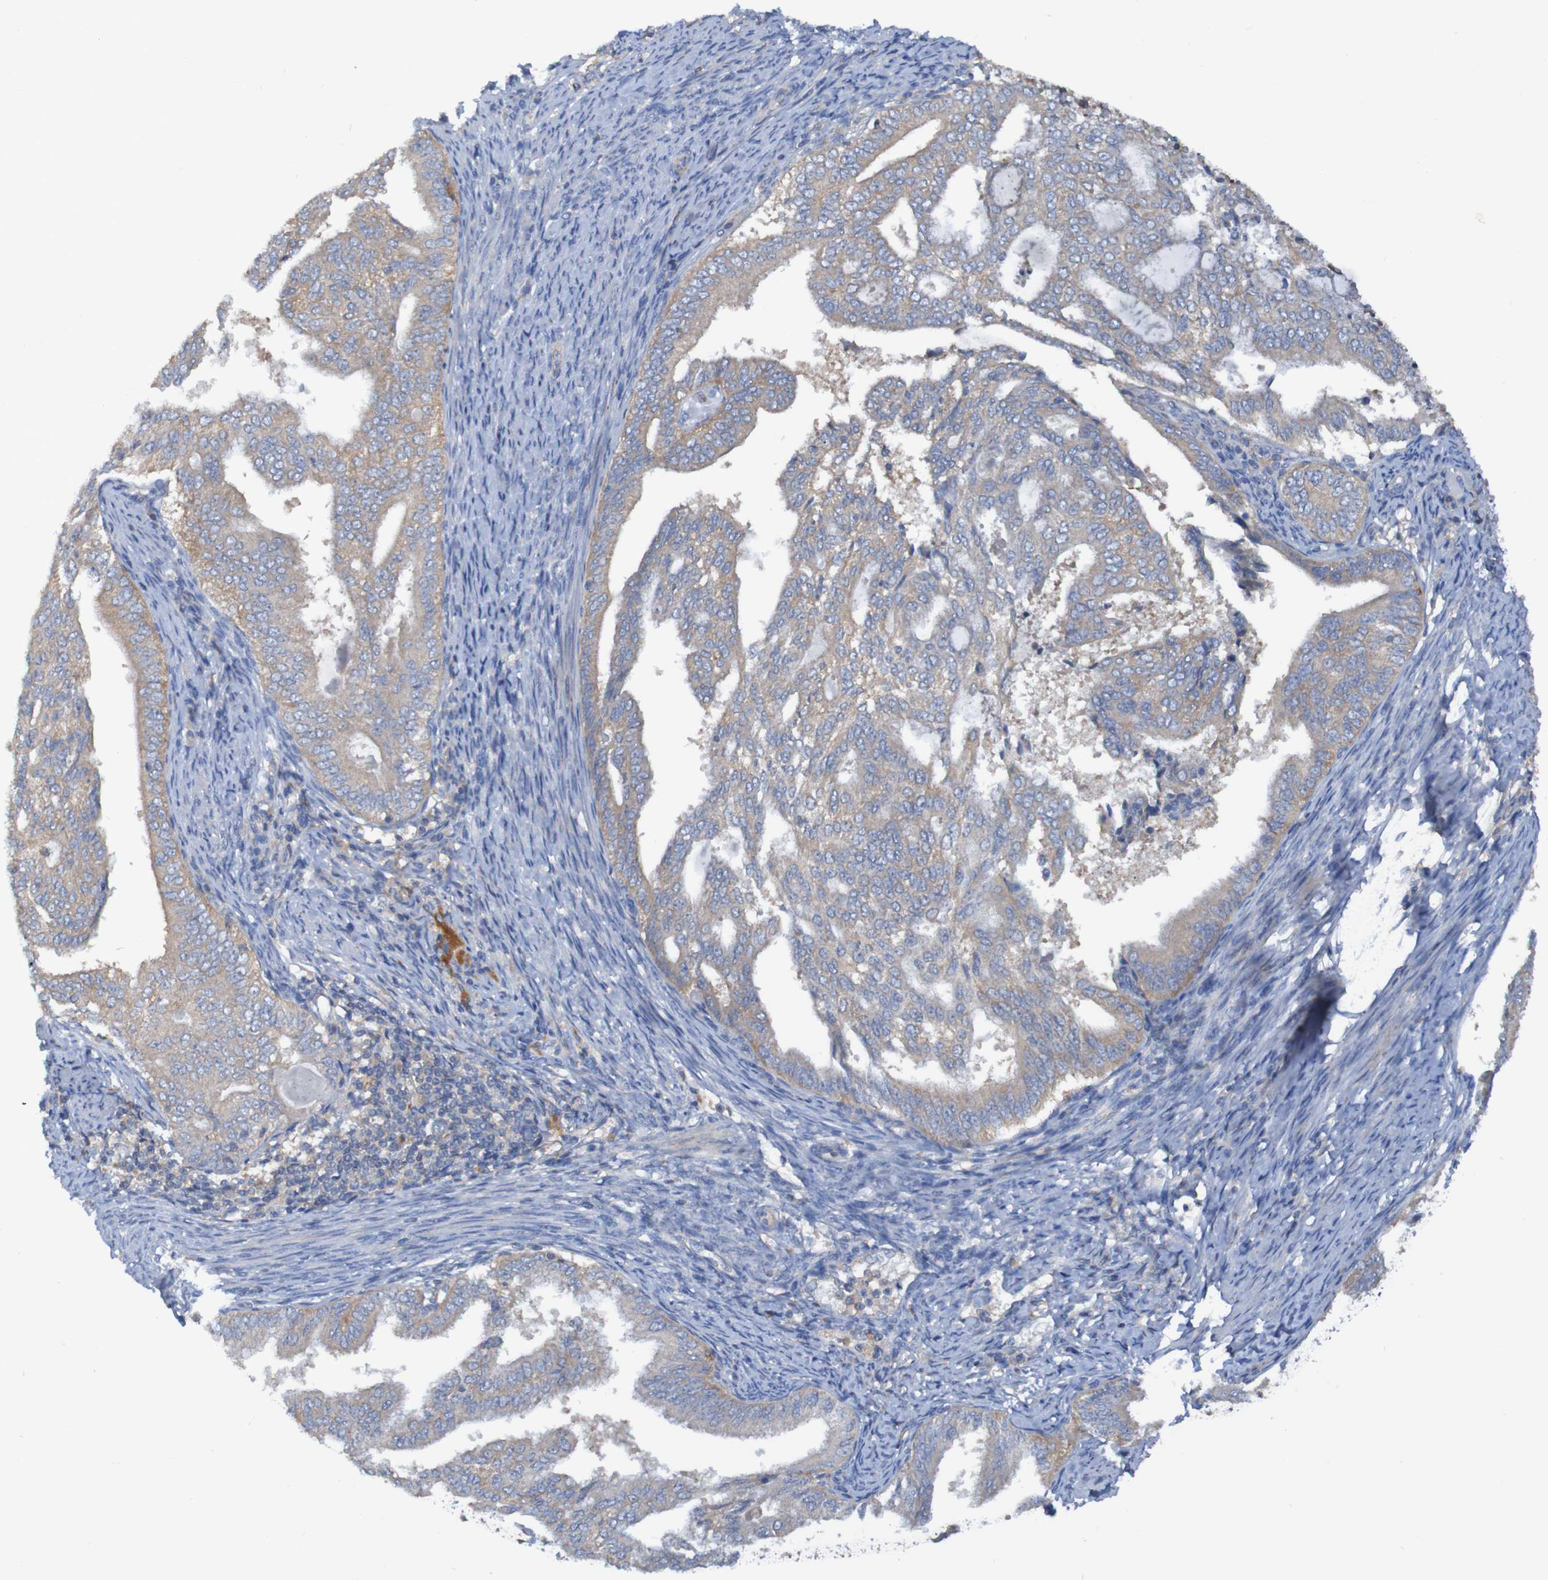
{"staining": {"intensity": "moderate", "quantity": ">75%", "location": "cytoplasmic/membranous"}, "tissue": "endometrial cancer", "cell_type": "Tumor cells", "image_type": "cancer", "snomed": [{"axis": "morphology", "description": "Adenocarcinoma, NOS"}, {"axis": "topography", "description": "Endometrium"}], "caption": "Immunohistochemistry (DAB) staining of endometrial cancer shows moderate cytoplasmic/membranous protein expression in approximately >75% of tumor cells. Ihc stains the protein in brown and the nuclei are stained blue.", "gene": "ARHGEF16", "patient": {"sex": "female", "age": 58}}